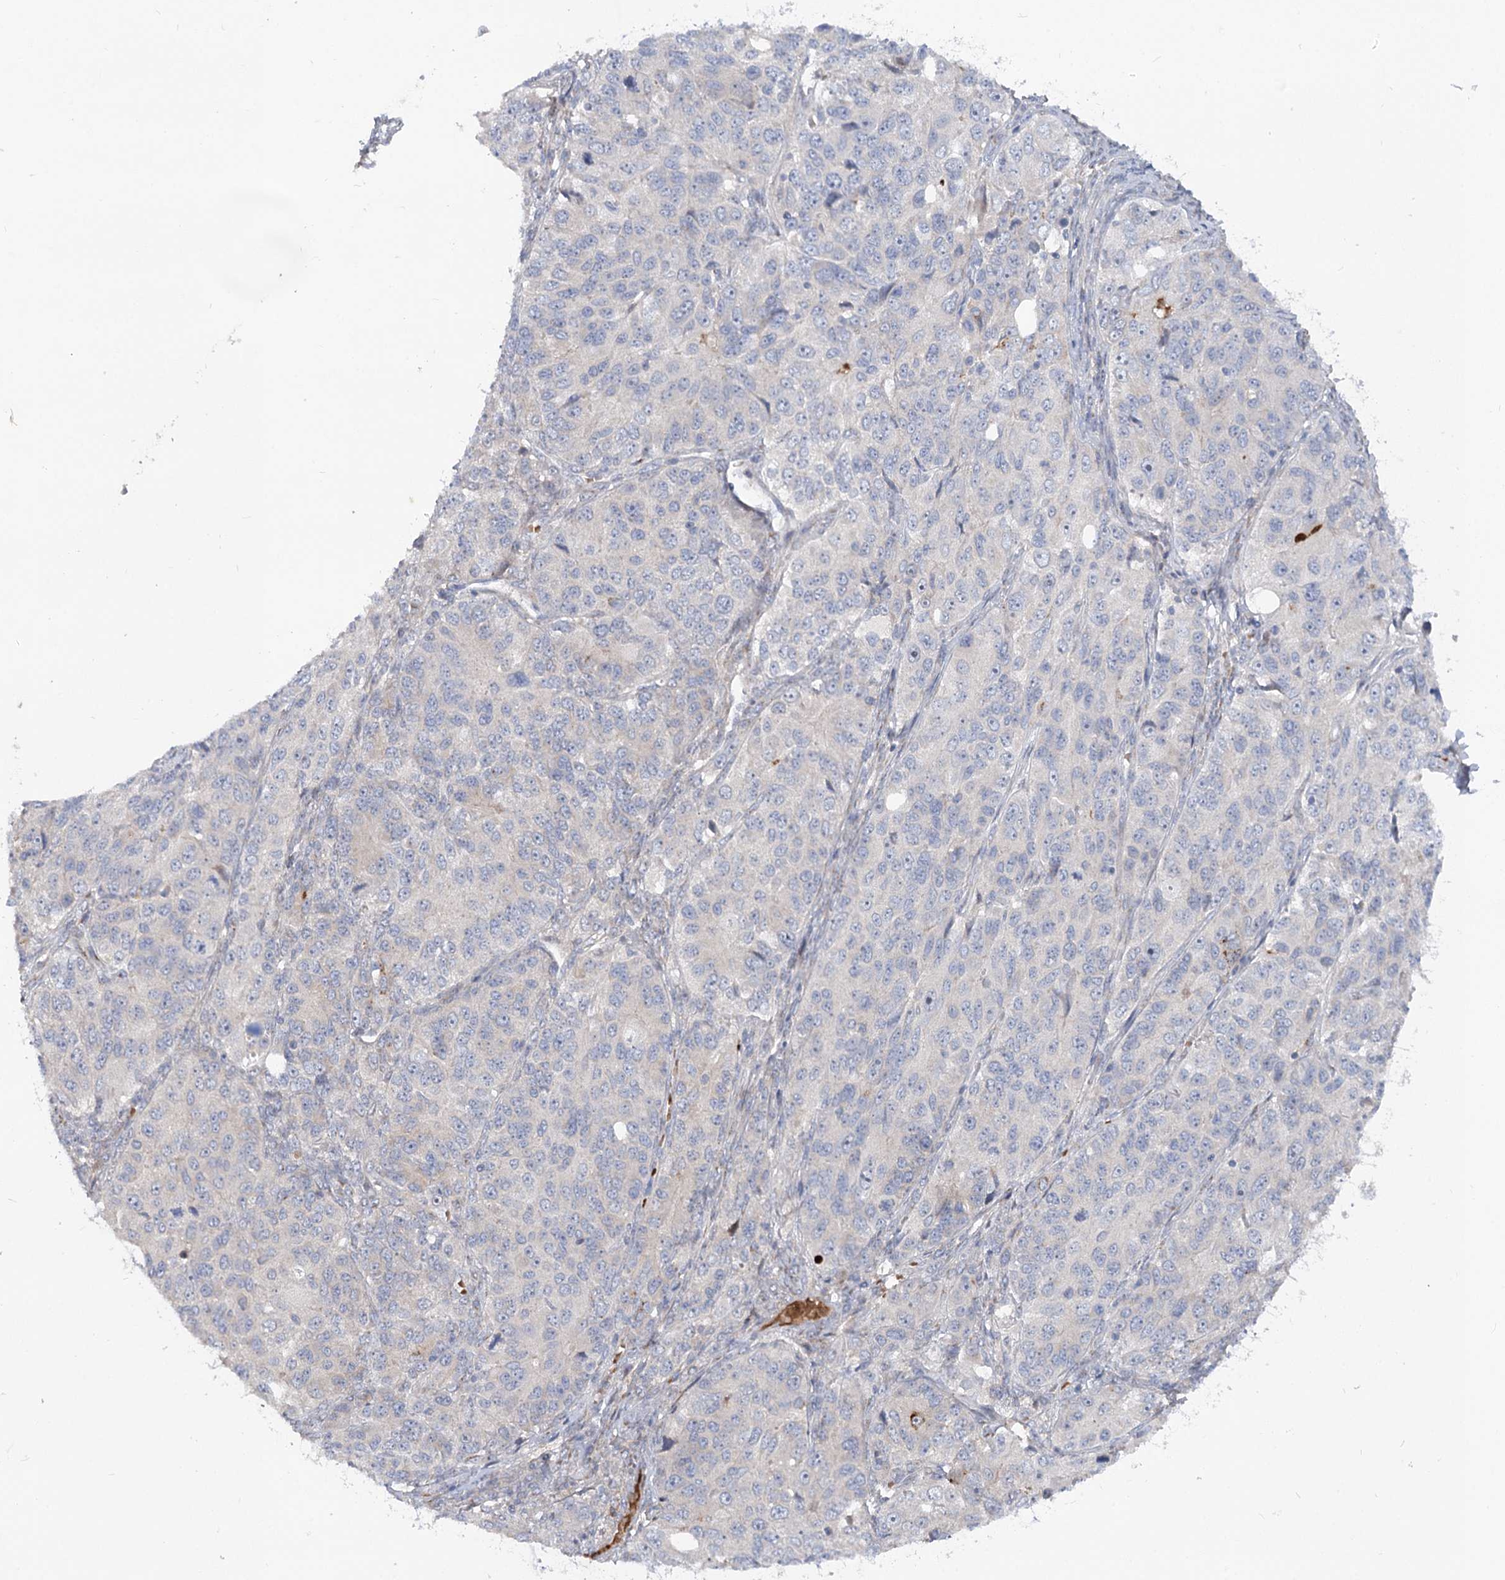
{"staining": {"intensity": "negative", "quantity": "none", "location": "none"}, "tissue": "ovarian cancer", "cell_type": "Tumor cells", "image_type": "cancer", "snomed": [{"axis": "morphology", "description": "Carcinoma, endometroid"}, {"axis": "topography", "description": "Ovary"}], "caption": "This is an IHC histopathology image of human endometroid carcinoma (ovarian). There is no expression in tumor cells.", "gene": "FGF19", "patient": {"sex": "female", "age": 51}}